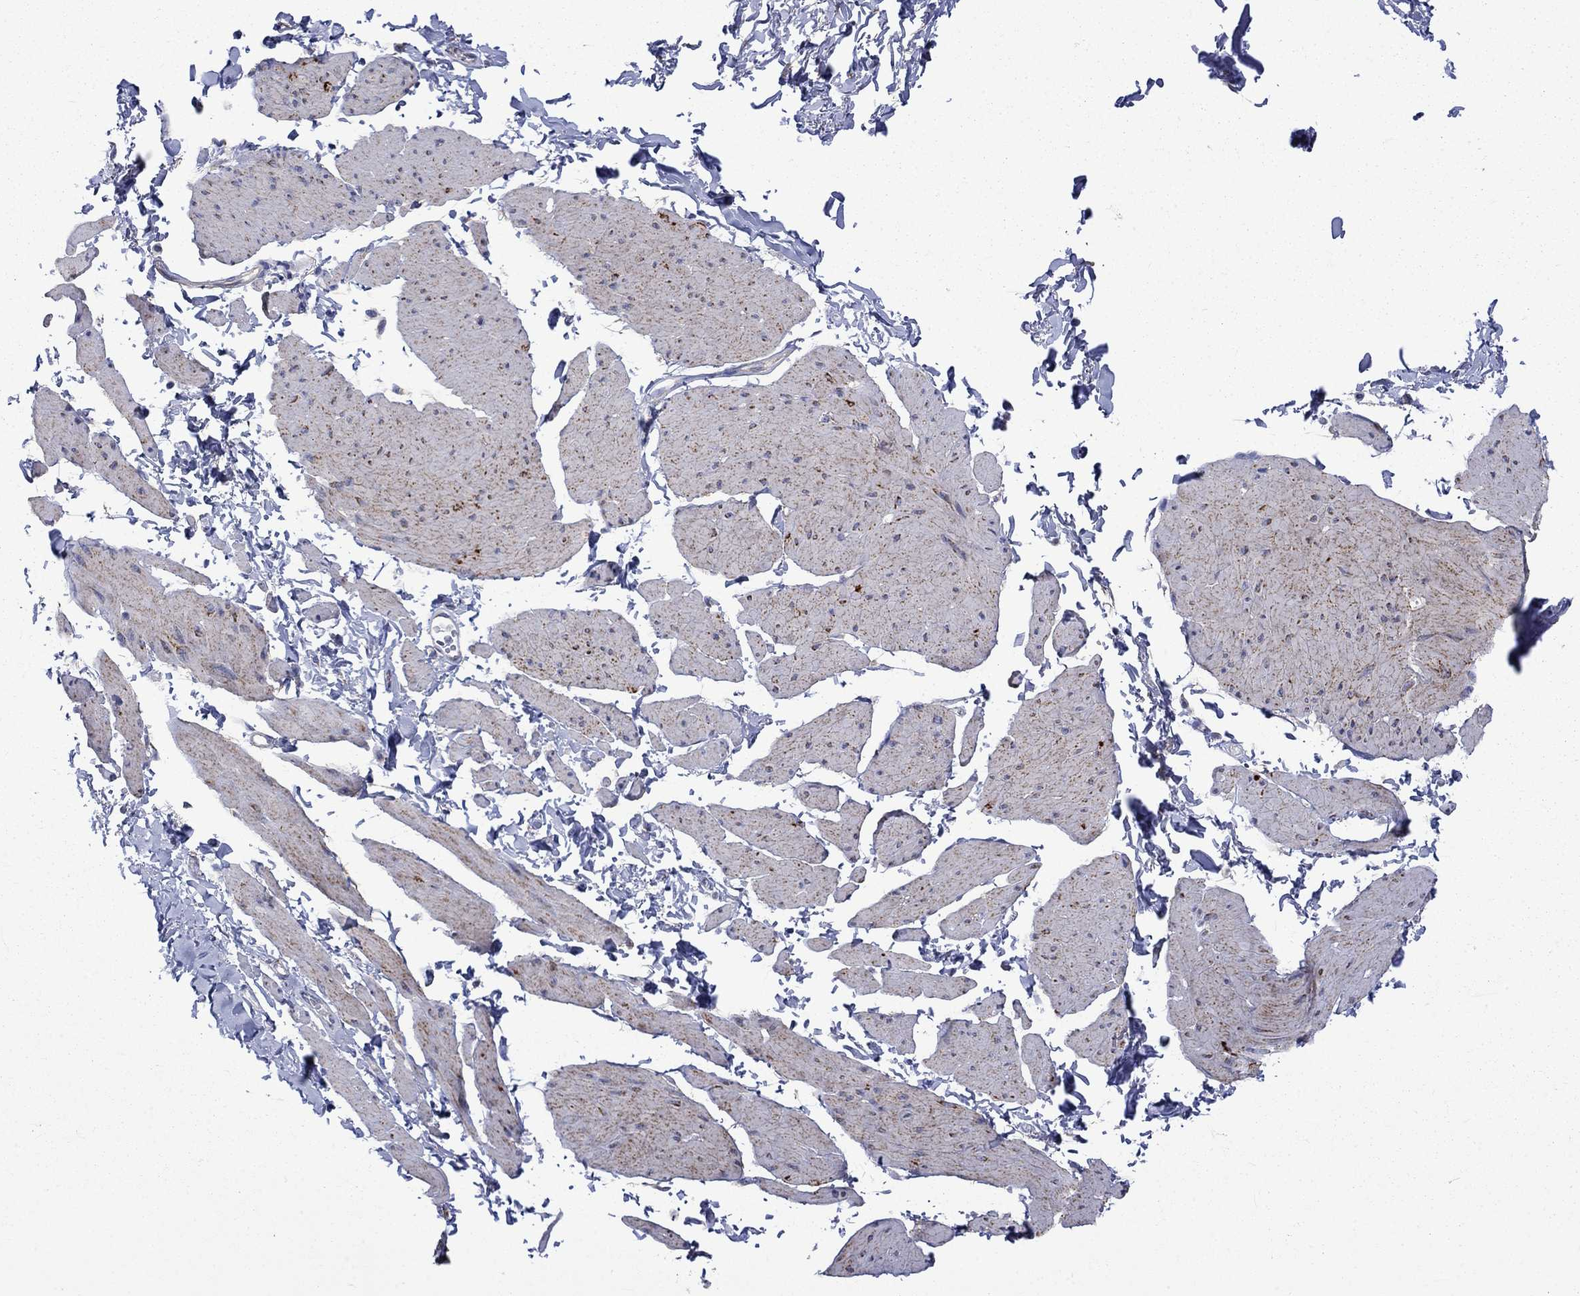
{"staining": {"intensity": "strong", "quantity": "<25%", "location": "cytoplasmic/membranous"}, "tissue": "smooth muscle", "cell_type": "Smooth muscle cells", "image_type": "normal", "snomed": [{"axis": "morphology", "description": "Normal tissue, NOS"}, {"axis": "topography", "description": "Adipose tissue"}, {"axis": "topography", "description": "Smooth muscle"}, {"axis": "topography", "description": "Peripheral nerve tissue"}], "caption": "Protein staining demonstrates strong cytoplasmic/membranous expression in about <25% of smooth muscle cells in benign smooth muscle.", "gene": "CISD1", "patient": {"sex": "male", "age": 83}}